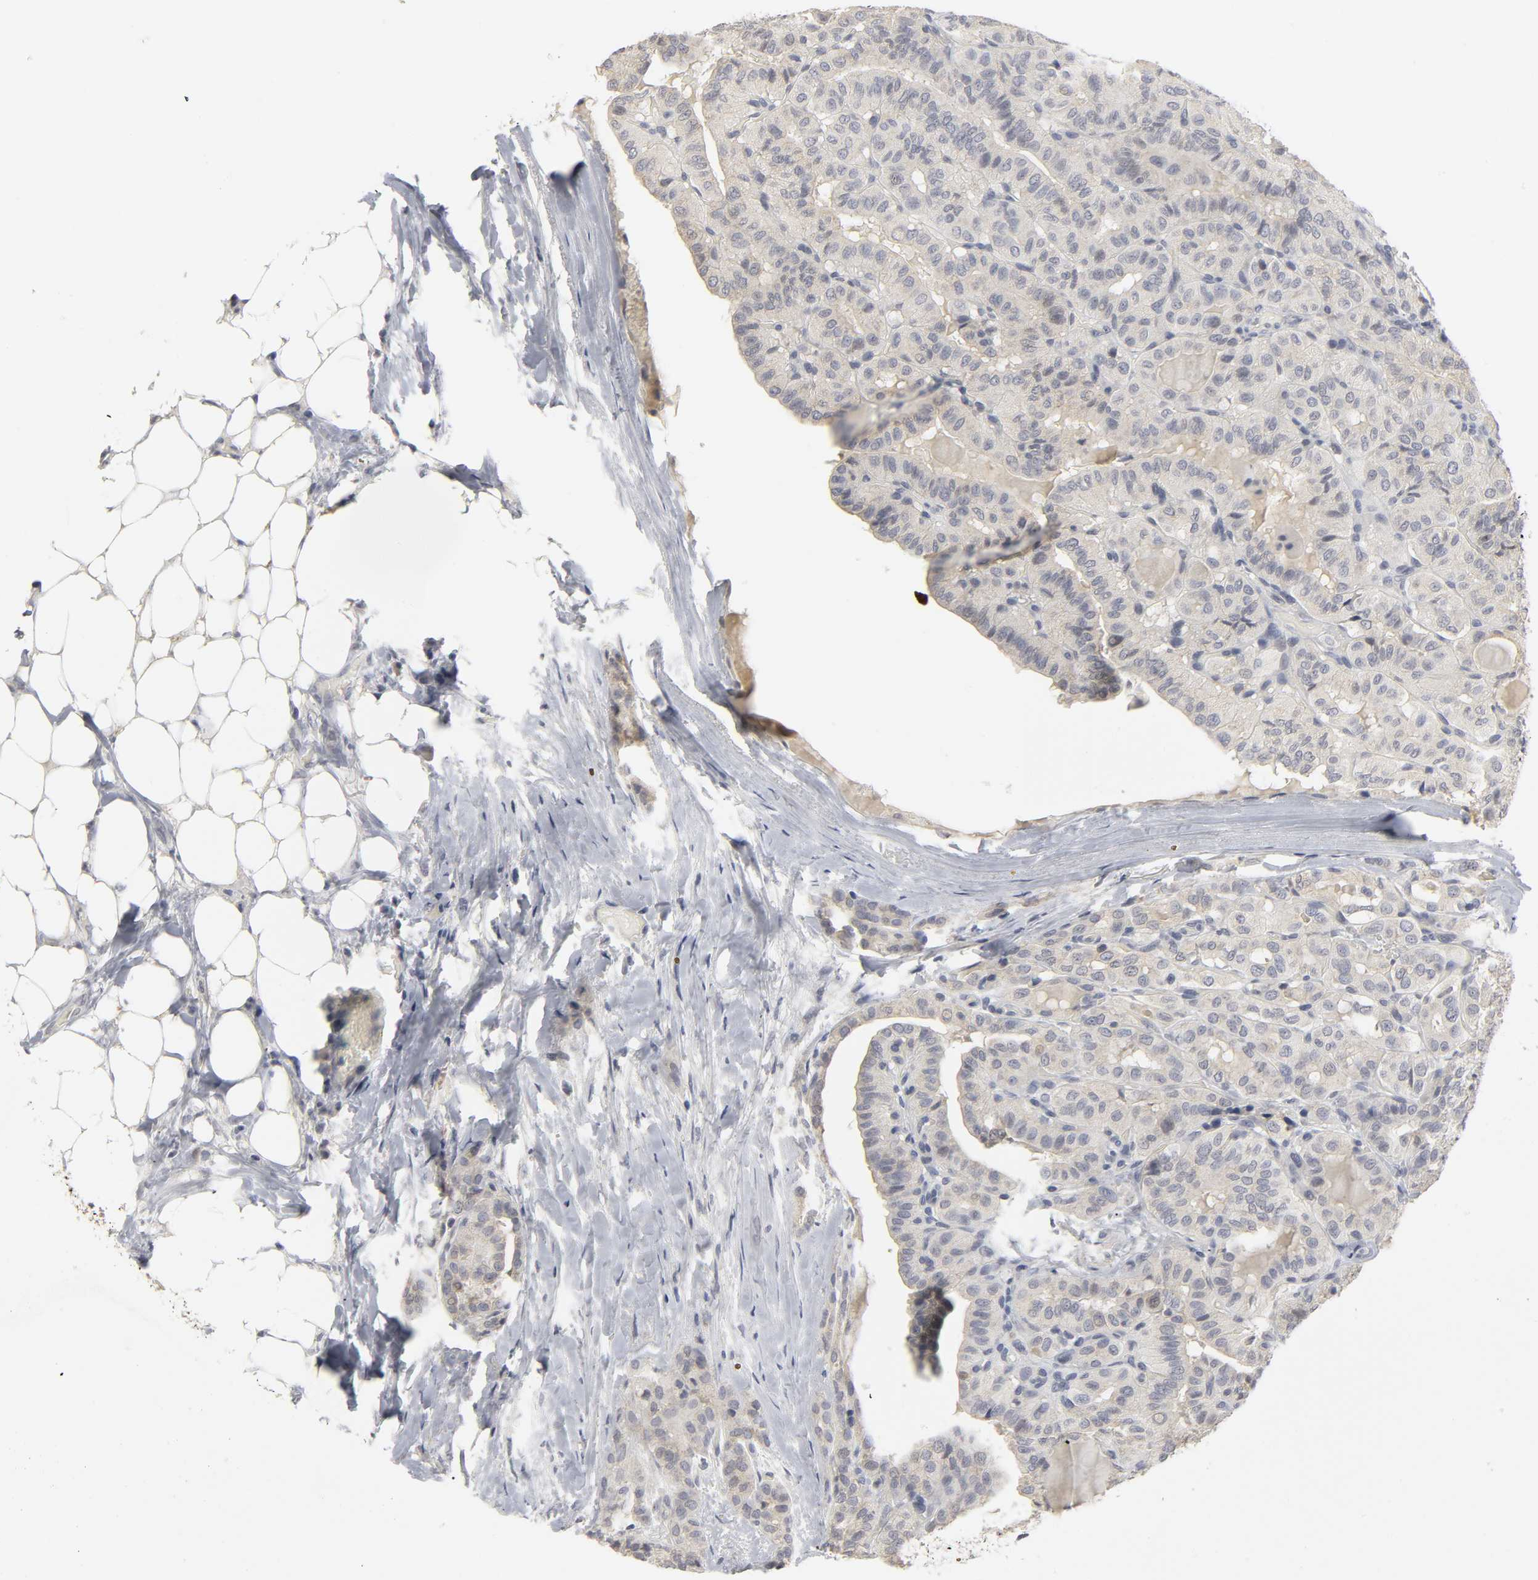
{"staining": {"intensity": "negative", "quantity": "none", "location": "none"}, "tissue": "thyroid cancer", "cell_type": "Tumor cells", "image_type": "cancer", "snomed": [{"axis": "morphology", "description": "Papillary adenocarcinoma, NOS"}, {"axis": "topography", "description": "Thyroid gland"}], "caption": "Immunohistochemical staining of thyroid cancer (papillary adenocarcinoma) shows no significant expression in tumor cells.", "gene": "TCAP", "patient": {"sex": "male", "age": 77}}